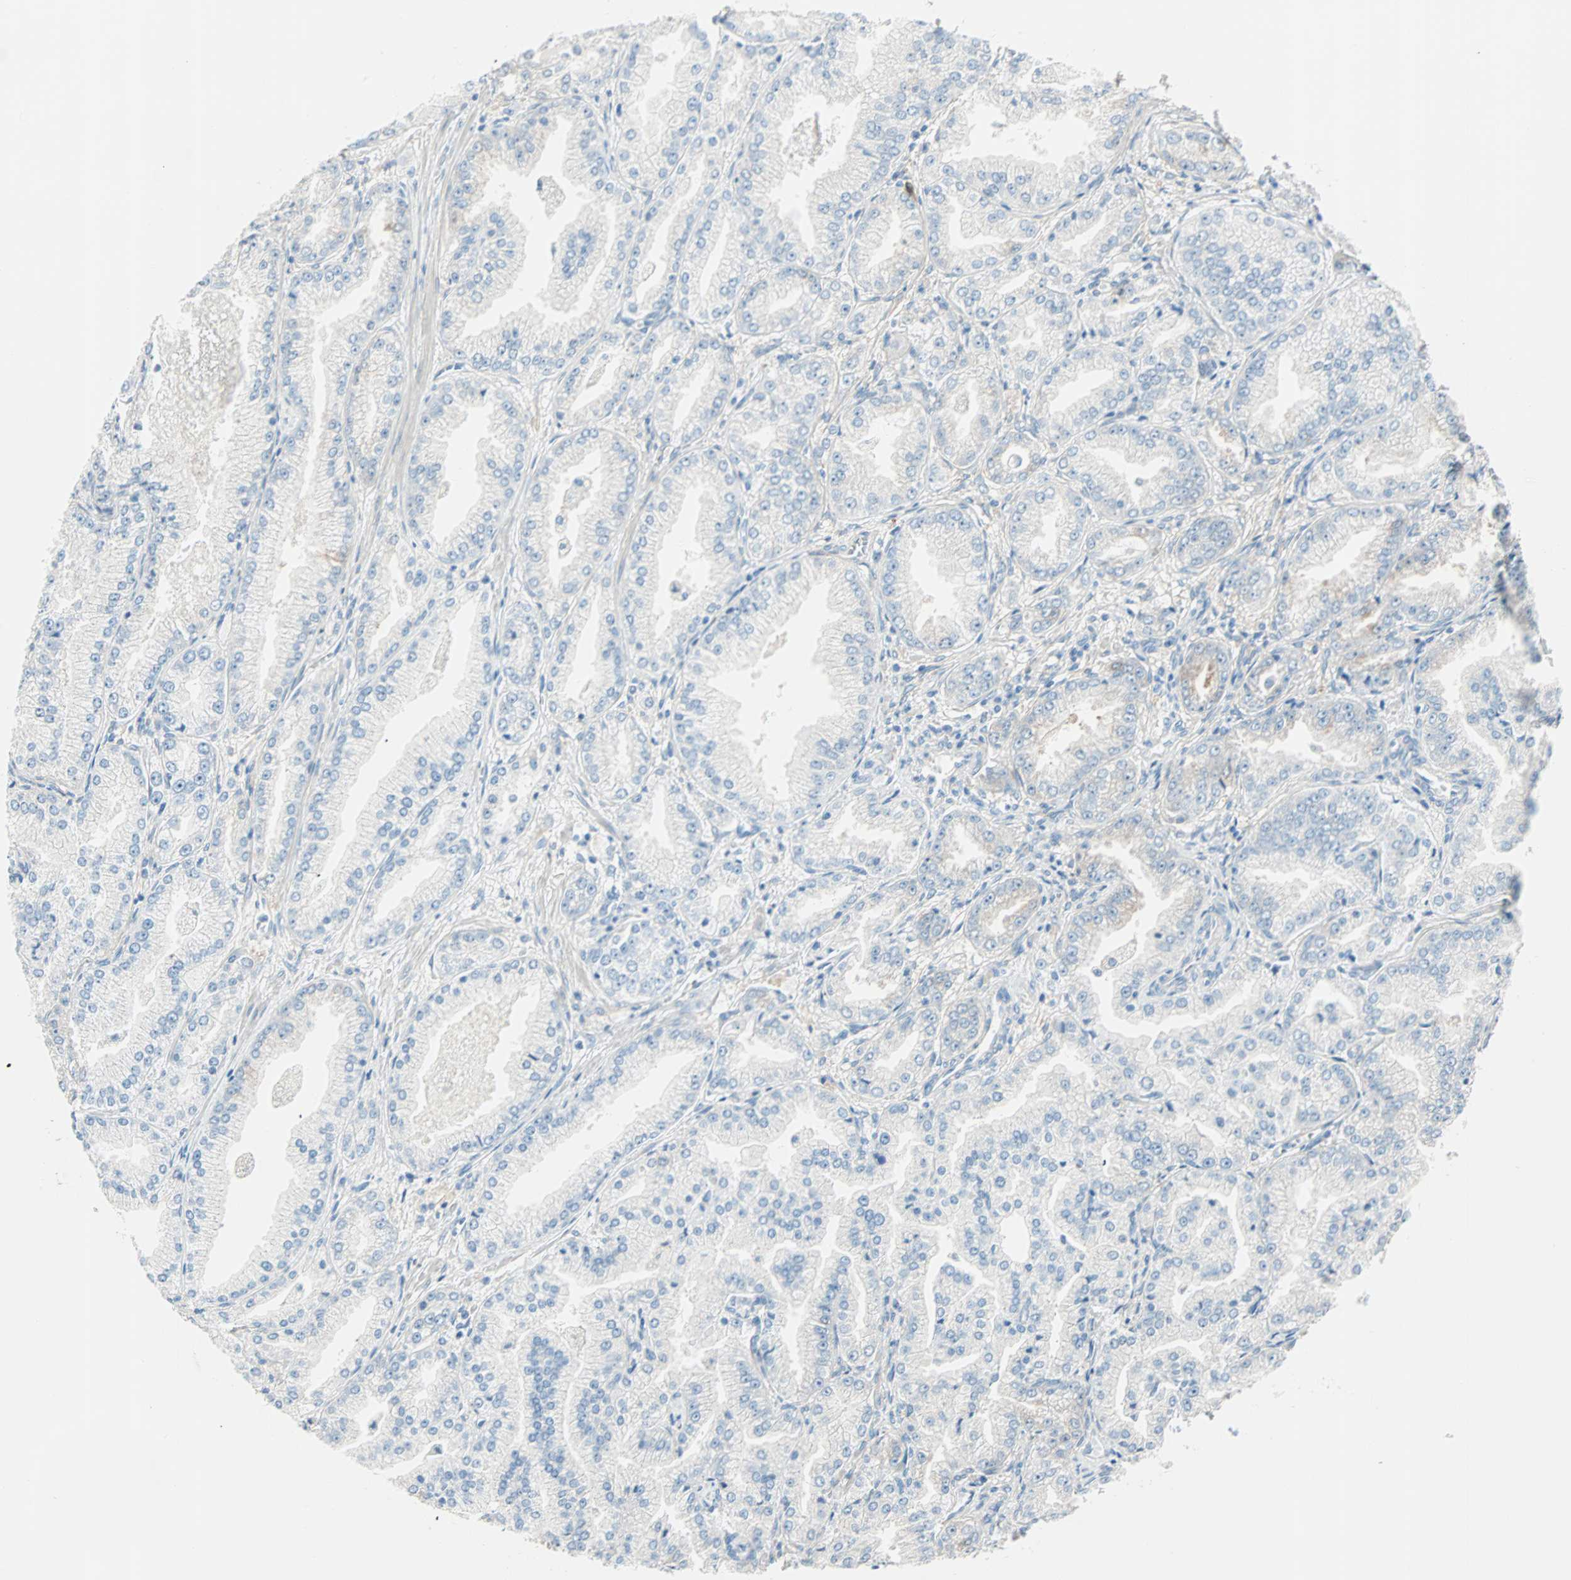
{"staining": {"intensity": "negative", "quantity": "none", "location": "none"}, "tissue": "prostate cancer", "cell_type": "Tumor cells", "image_type": "cancer", "snomed": [{"axis": "morphology", "description": "Adenocarcinoma, High grade"}, {"axis": "topography", "description": "Prostate"}], "caption": "Immunohistochemistry (IHC) micrograph of neoplastic tissue: prostate cancer (adenocarcinoma (high-grade)) stained with DAB (3,3'-diaminobenzidine) shows no significant protein positivity in tumor cells.", "gene": "ATF6", "patient": {"sex": "male", "age": 61}}